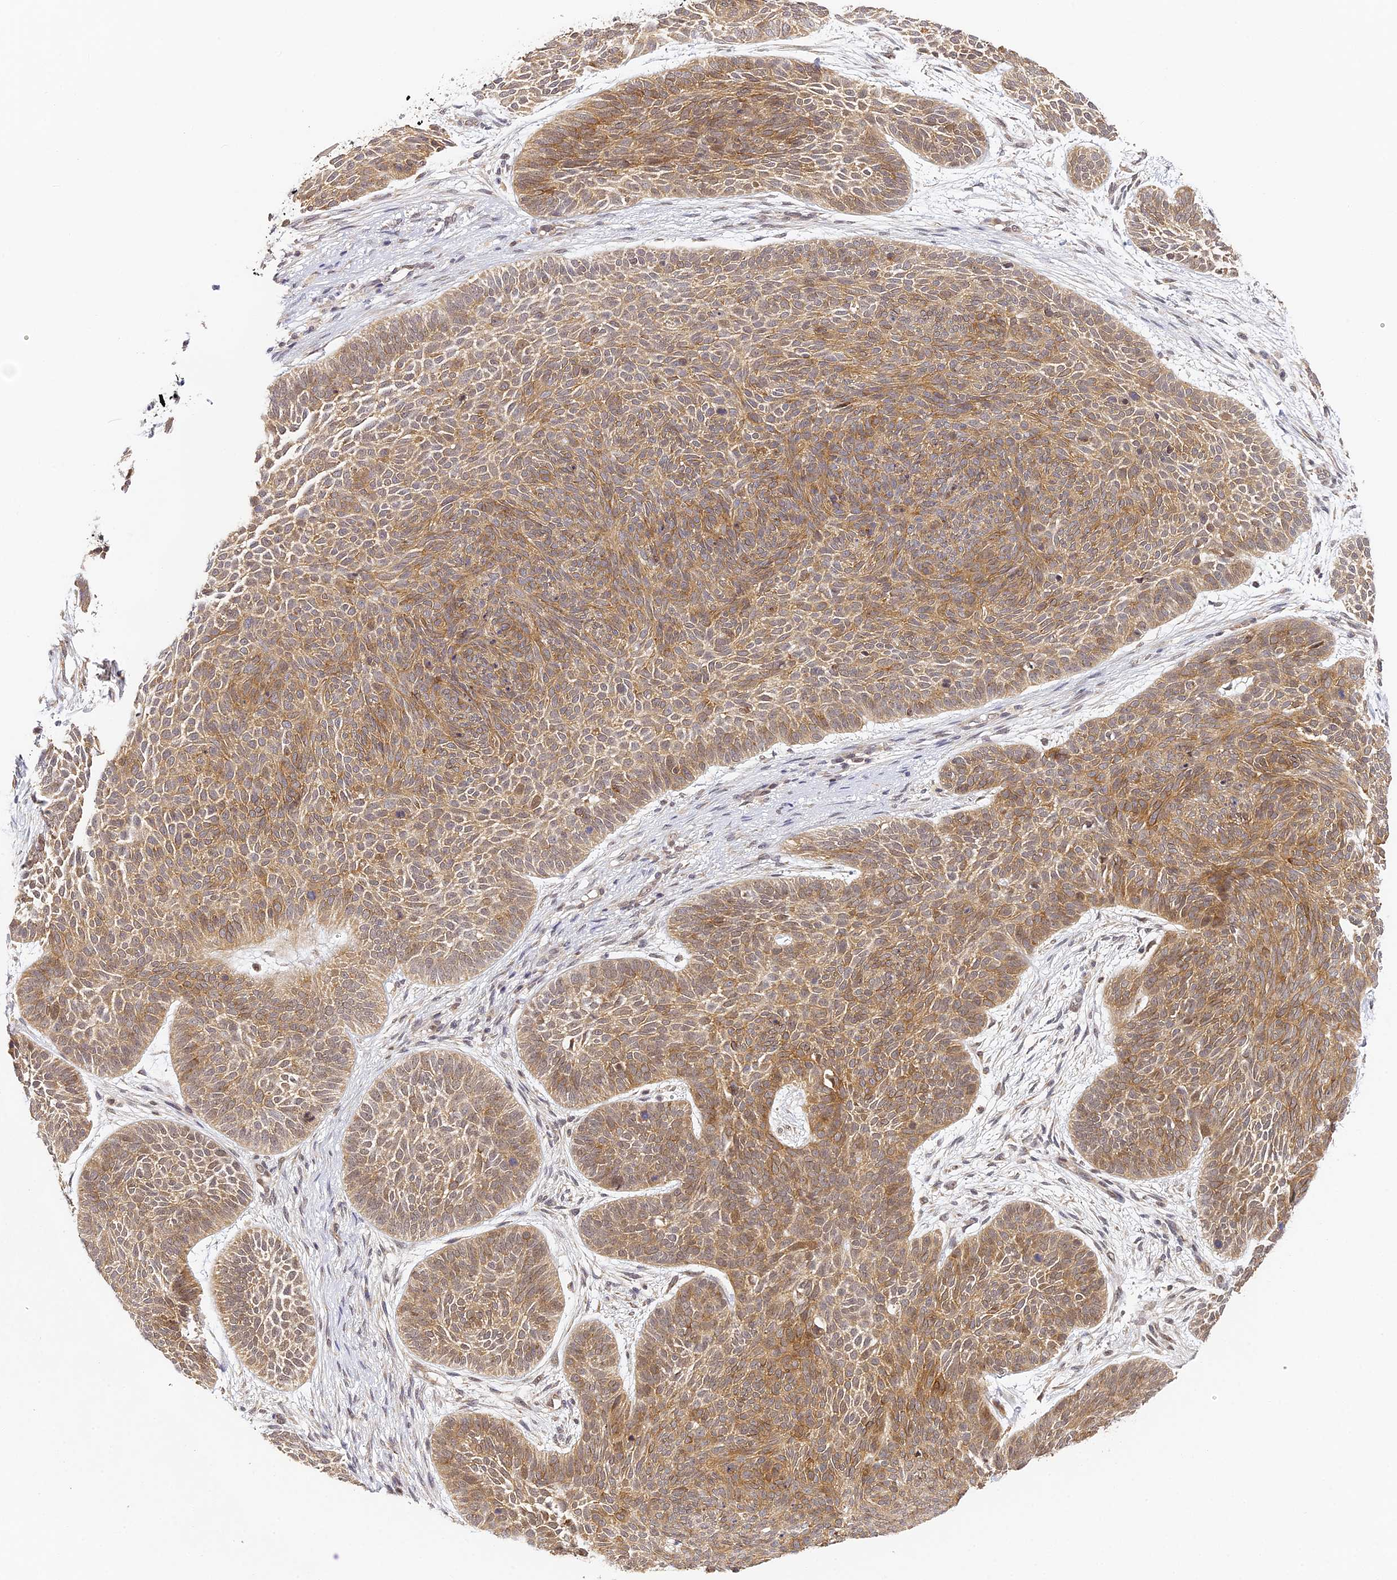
{"staining": {"intensity": "moderate", "quantity": ">75%", "location": "cytoplasmic/membranous"}, "tissue": "skin cancer", "cell_type": "Tumor cells", "image_type": "cancer", "snomed": [{"axis": "morphology", "description": "Basal cell carcinoma"}, {"axis": "topography", "description": "Skin"}], "caption": "A high-resolution photomicrograph shows immunohistochemistry staining of skin cancer (basal cell carcinoma), which reveals moderate cytoplasmic/membranous expression in about >75% of tumor cells.", "gene": "DNAAF10", "patient": {"sex": "male", "age": 85}}